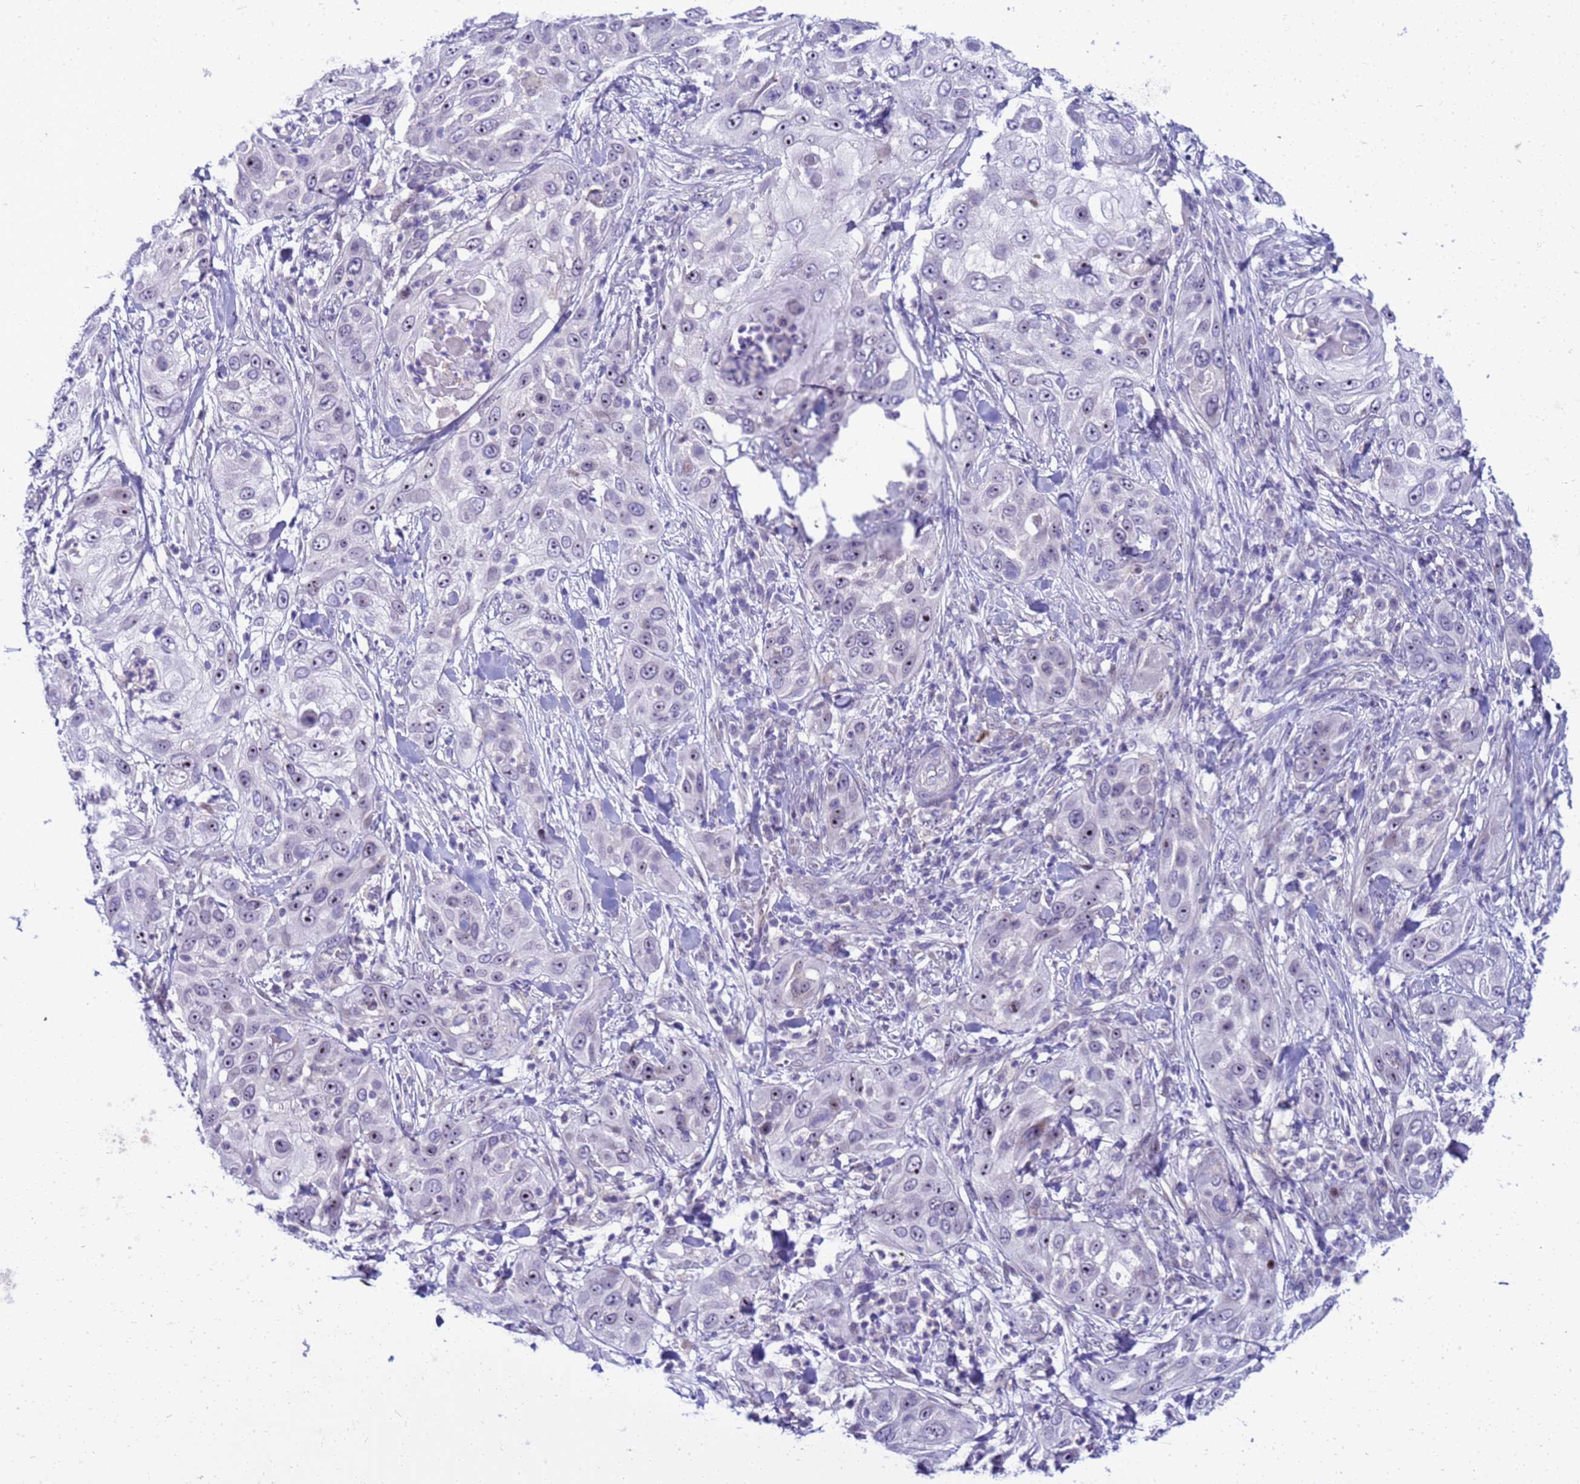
{"staining": {"intensity": "moderate", "quantity": "25%-75%", "location": "nuclear"}, "tissue": "skin cancer", "cell_type": "Tumor cells", "image_type": "cancer", "snomed": [{"axis": "morphology", "description": "Squamous cell carcinoma, NOS"}, {"axis": "topography", "description": "Skin"}], "caption": "Protein staining reveals moderate nuclear expression in approximately 25%-75% of tumor cells in skin cancer. Nuclei are stained in blue.", "gene": "LRATD1", "patient": {"sex": "female", "age": 44}}